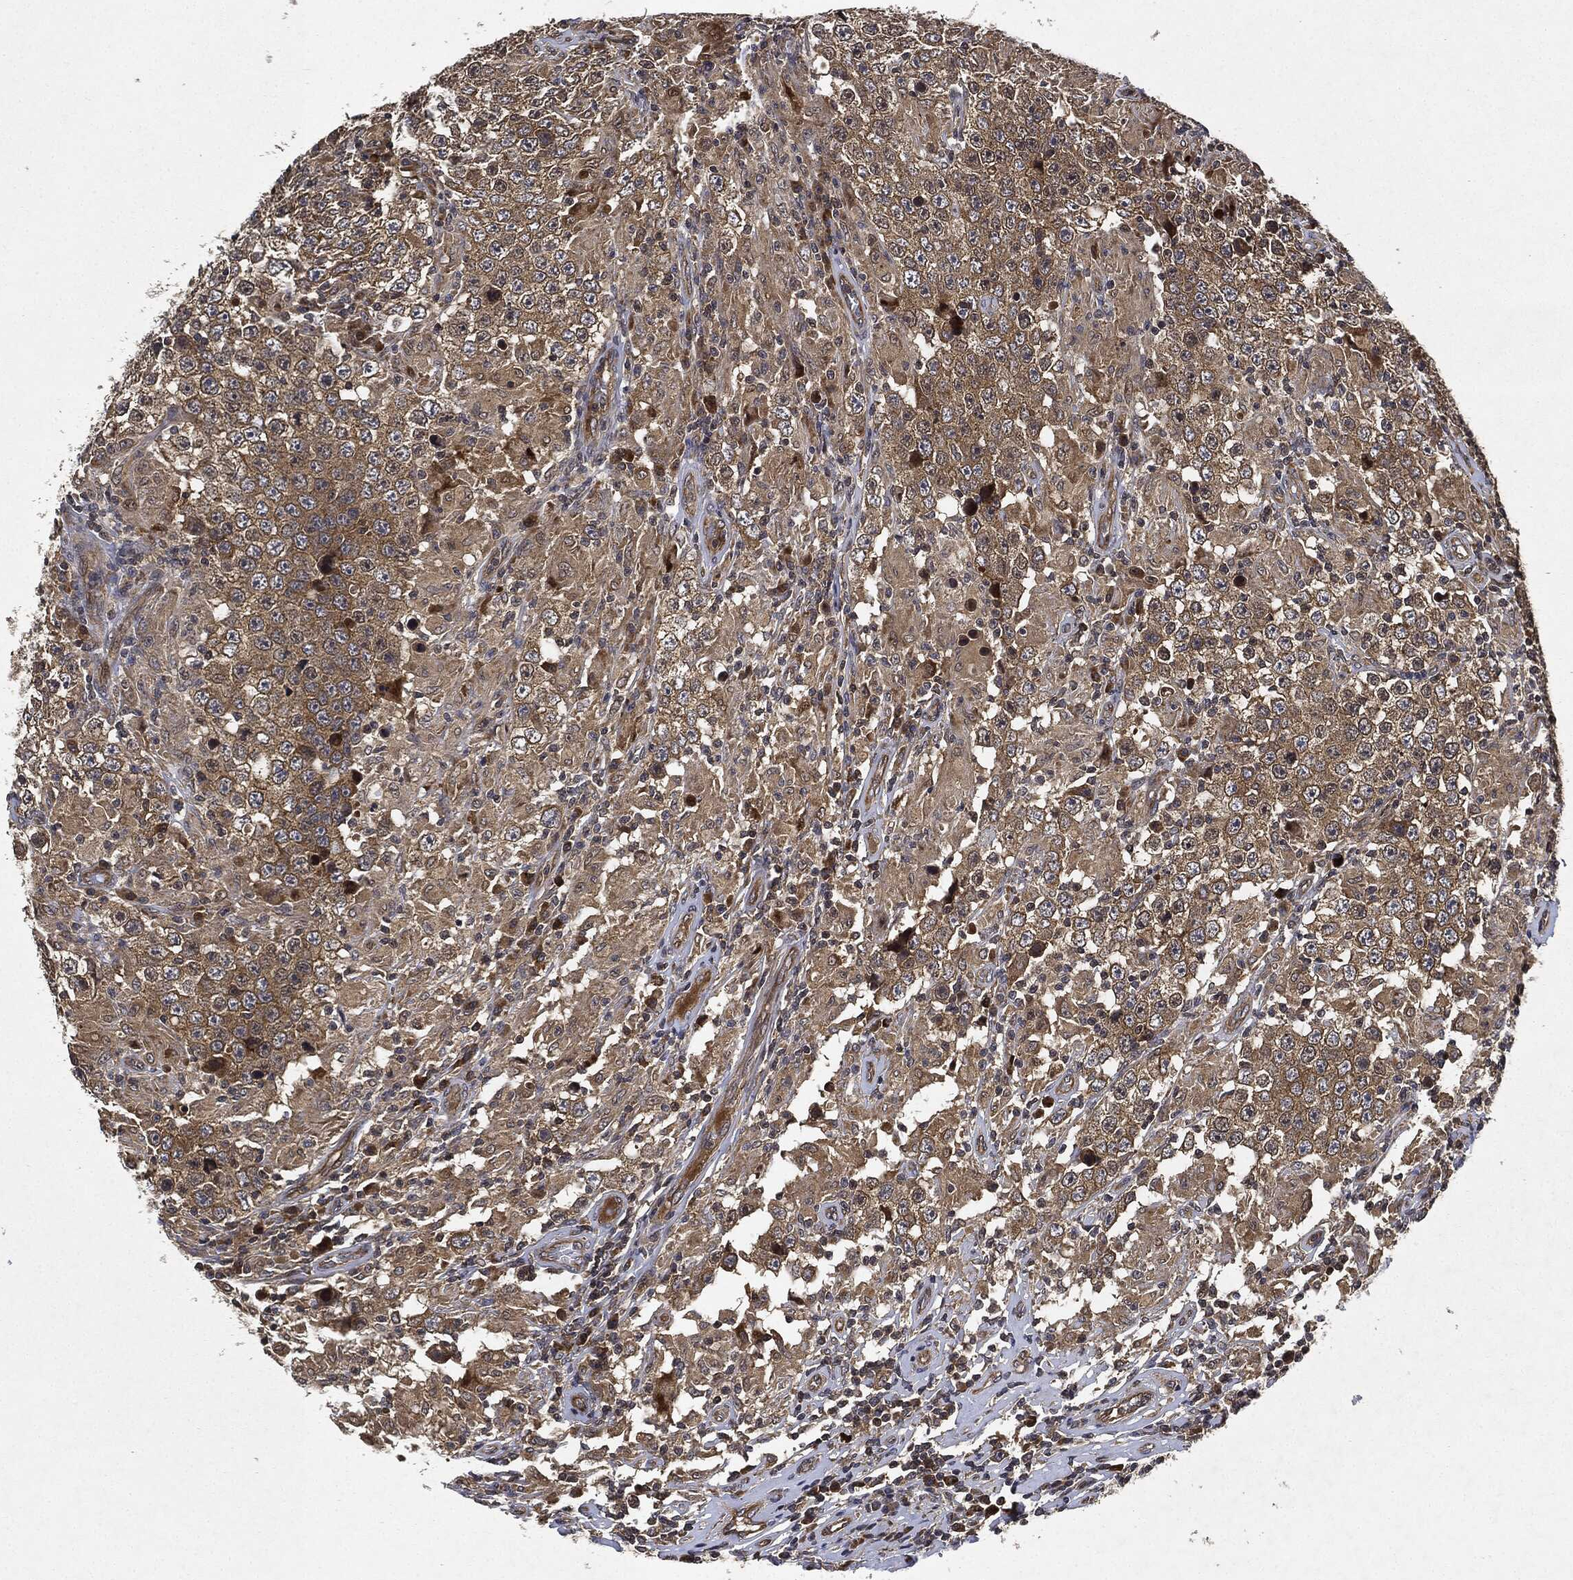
{"staining": {"intensity": "weak", "quantity": ">75%", "location": "cytoplasmic/membranous"}, "tissue": "testis cancer", "cell_type": "Tumor cells", "image_type": "cancer", "snomed": [{"axis": "morphology", "description": "Seminoma, NOS"}, {"axis": "morphology", "description": "Carcinoma, Embryonal, NOS"}, {"axis": "topography", "description": "Testis"}], "caption": "A brown stain labels weak cytoplasmic/membranous expression of a protein in seminoma (testis) tumor cells.", "gene": "MLST8", "patient": {"sex": "male", "age": 41}}